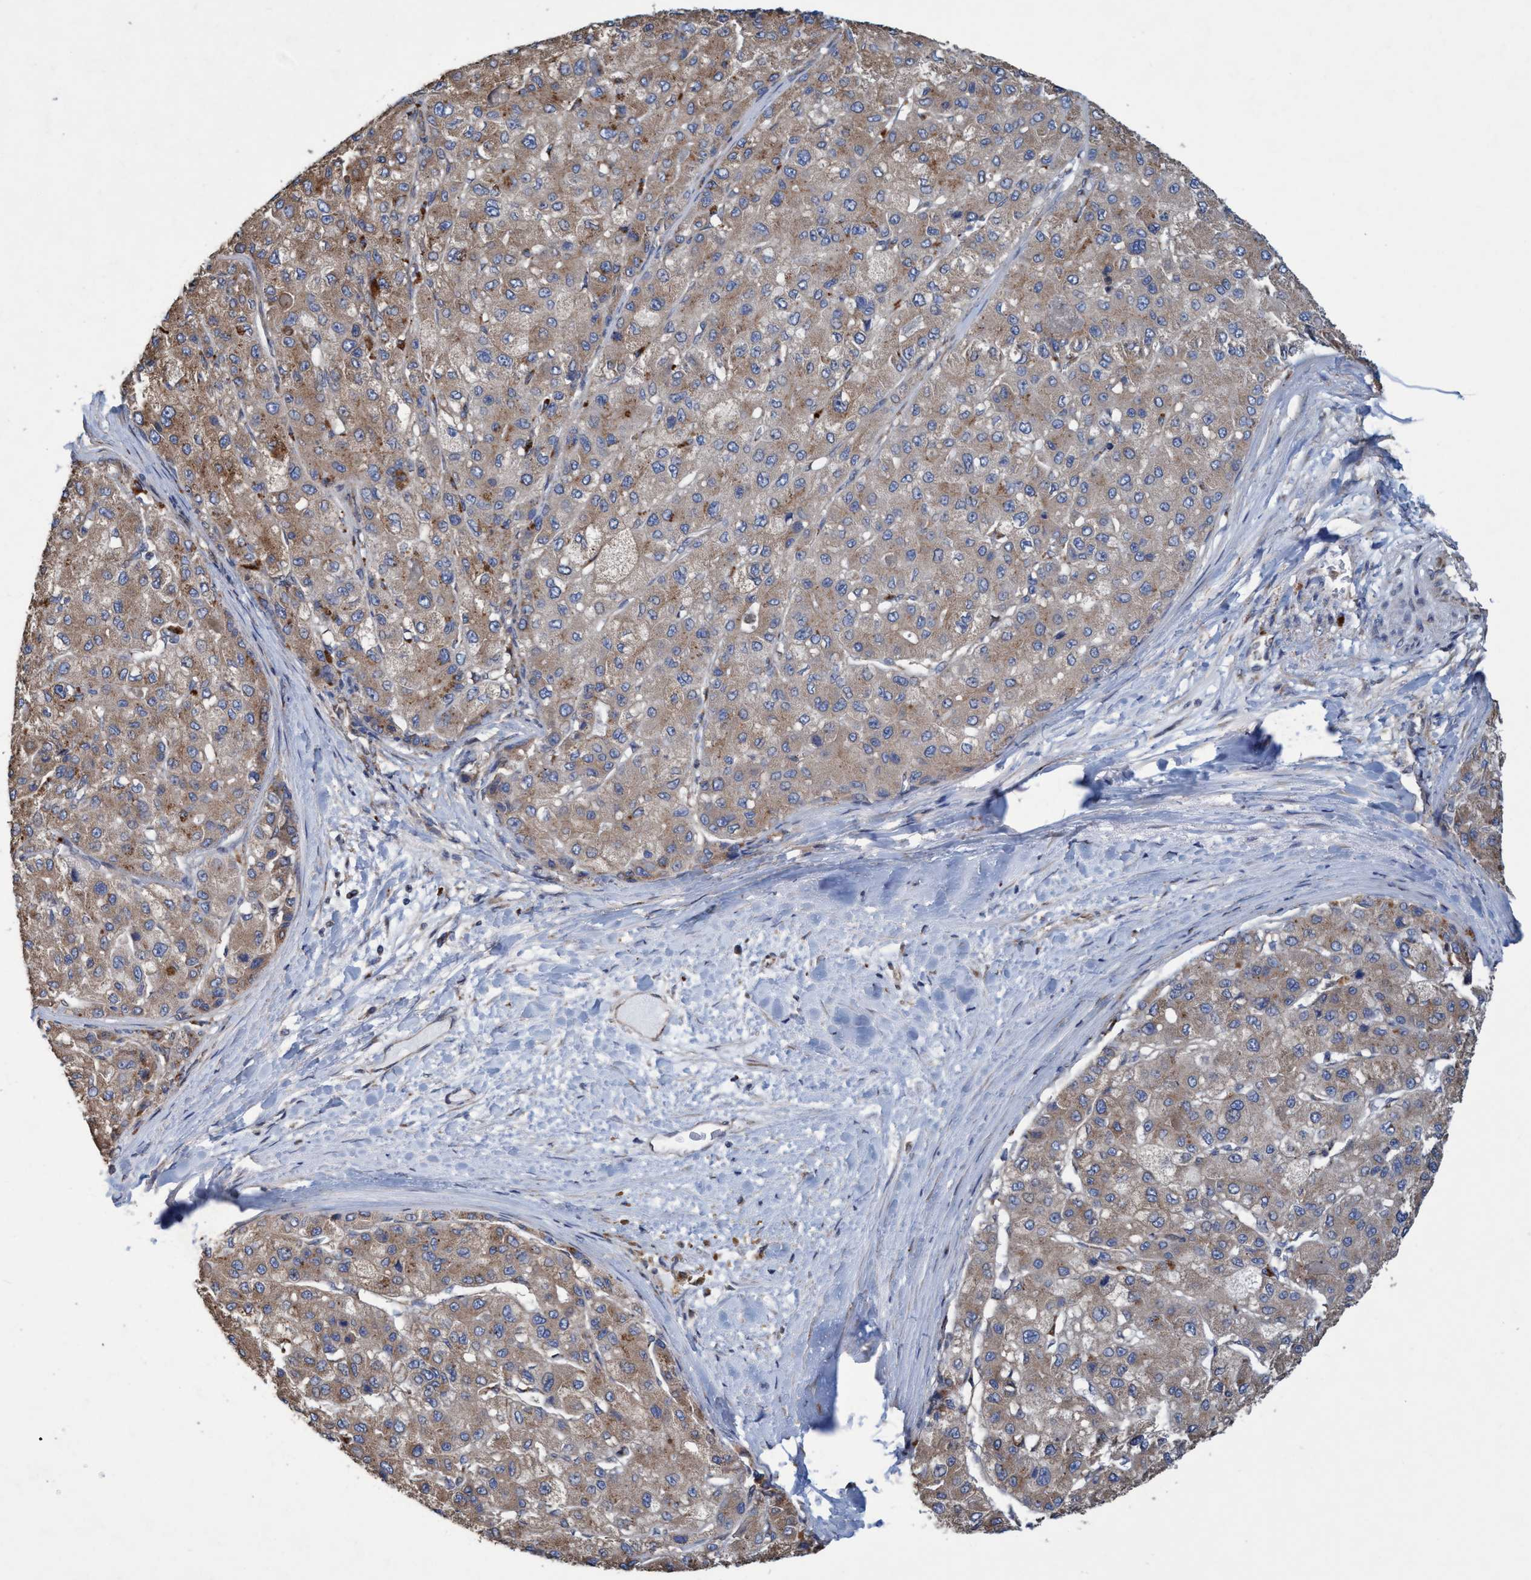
{"staining": {"intensity": "weak", "quantity": ">75%", "location": "cytoplasmic/membranous"}, "tissue": "liver cancer", "cell_type": "Tumor cells", "image_type": "cancer", "snomed": [{"axis": "morphology", "description": "Carcinoma, Hepatocellular, NOS"}, {"axis": "topography", "description": "Liver"}], "caption": "Immunohistochemistry (IHC) image of neoplastic tissue: hepatocellular carcinoma (liver) stained using immunohistochemistry displays low levels of weak protein expression localized specifically in the cytoplasmic/membranous of tumor cells, appearing as a cytoplasmic/membranous brown color.", "gene": "BICD2", "patient": {"sex": "male", "age": 80}}